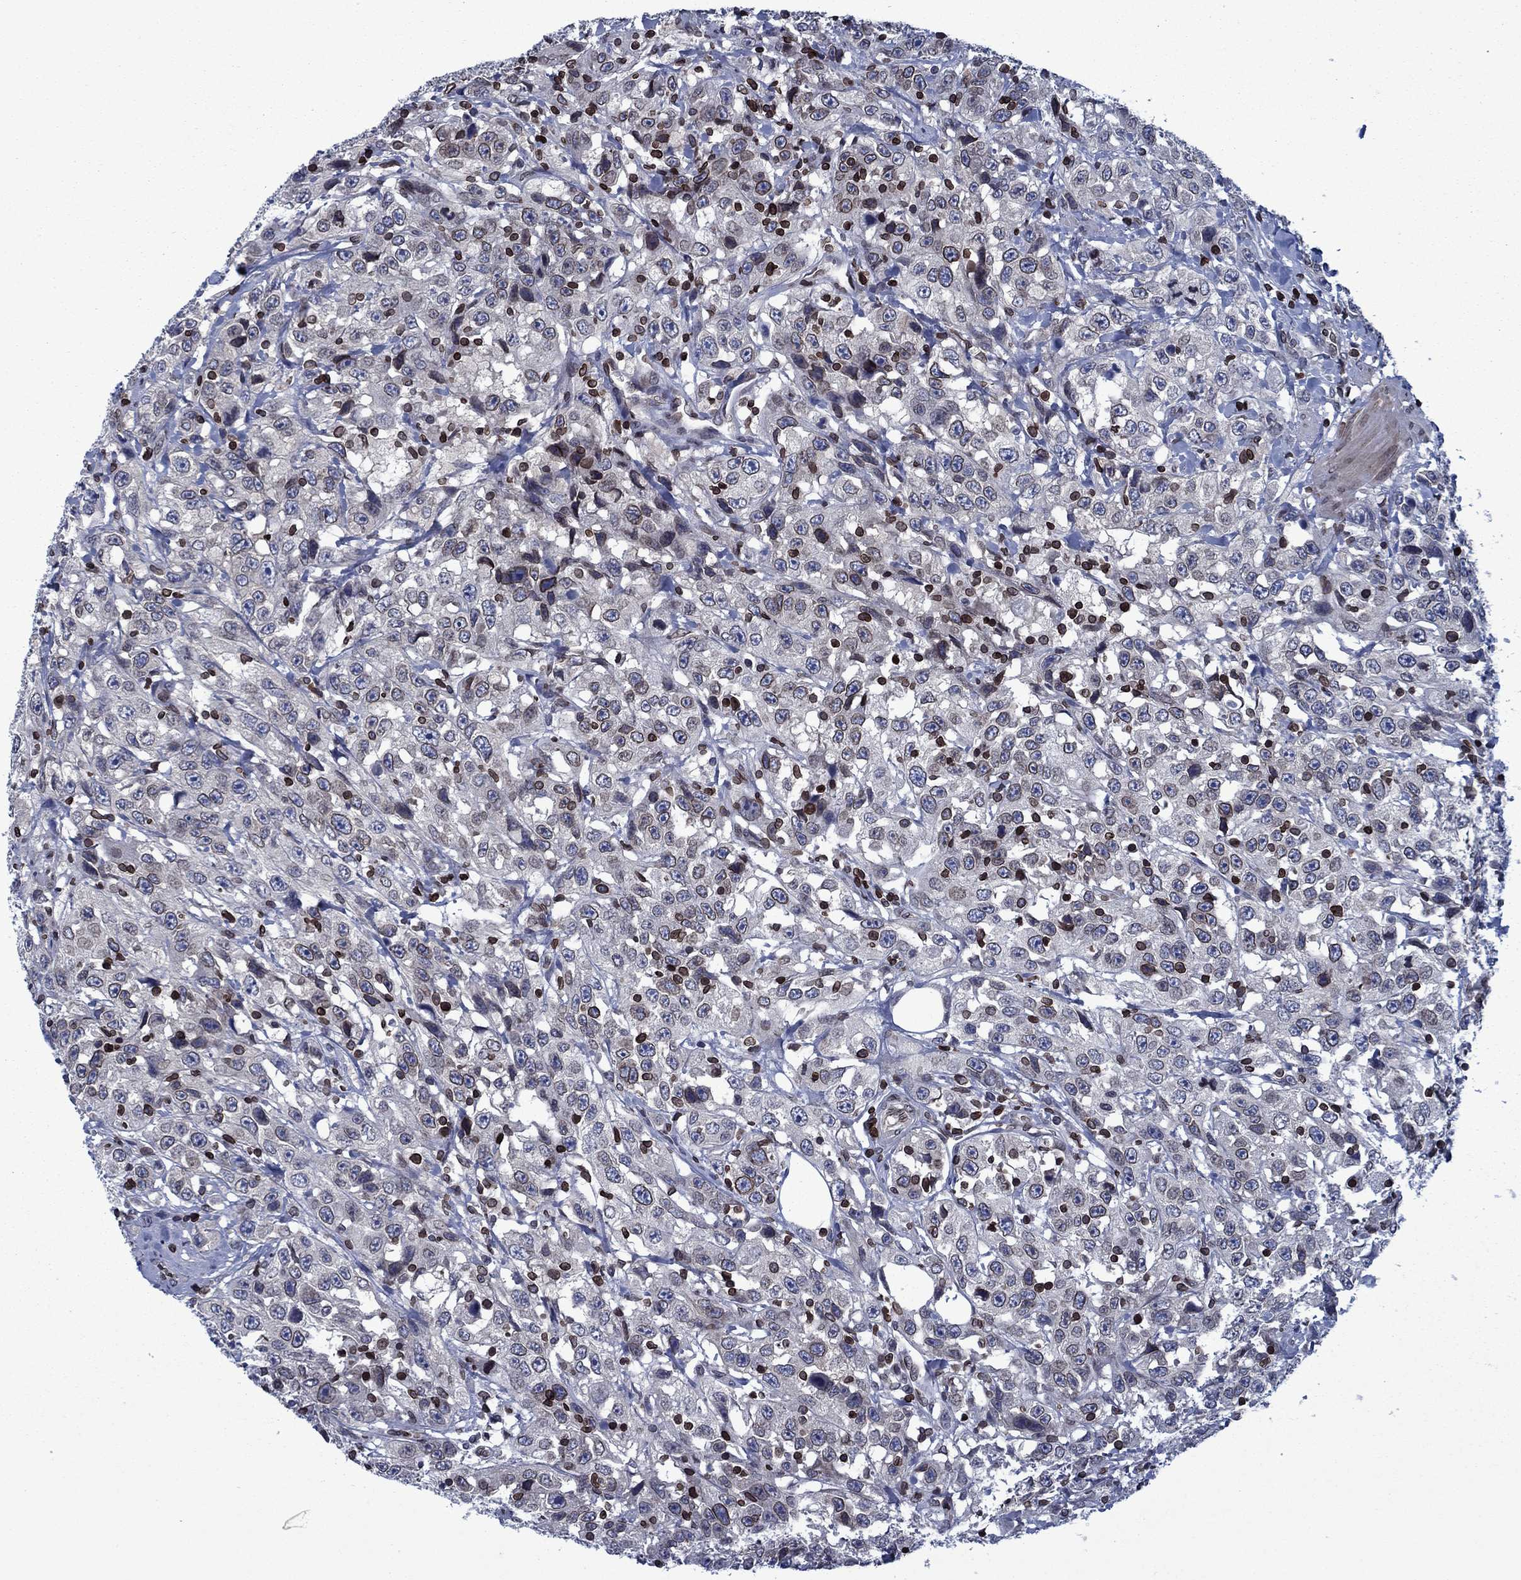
{"staining": {"intensity": "moderate", "quantity": "25%-75%", "location": "cytoplasmic/membranous,nuclear"}, "tissue": "urothelial cancer", "cell_type": "Tumor cells", "image_type": "cancer", "snomed": [{"axis": "morphology", "description": "Urothelial carcinoma, NOS"}, {"axis": "morphology", "description": "Urothelial carcinoma, High grade"}, {"axis": "topography", "description": "Urinary bladder"}], "caption": "Brown immunohistochemical staining in human urothelial cancer exhibits moderate cytoplasmic/membranous and nuclear positivity in about 25%-75% of tumor cells.", "gene": "SLA", "patient": {"sex": "female", "age": 73}}